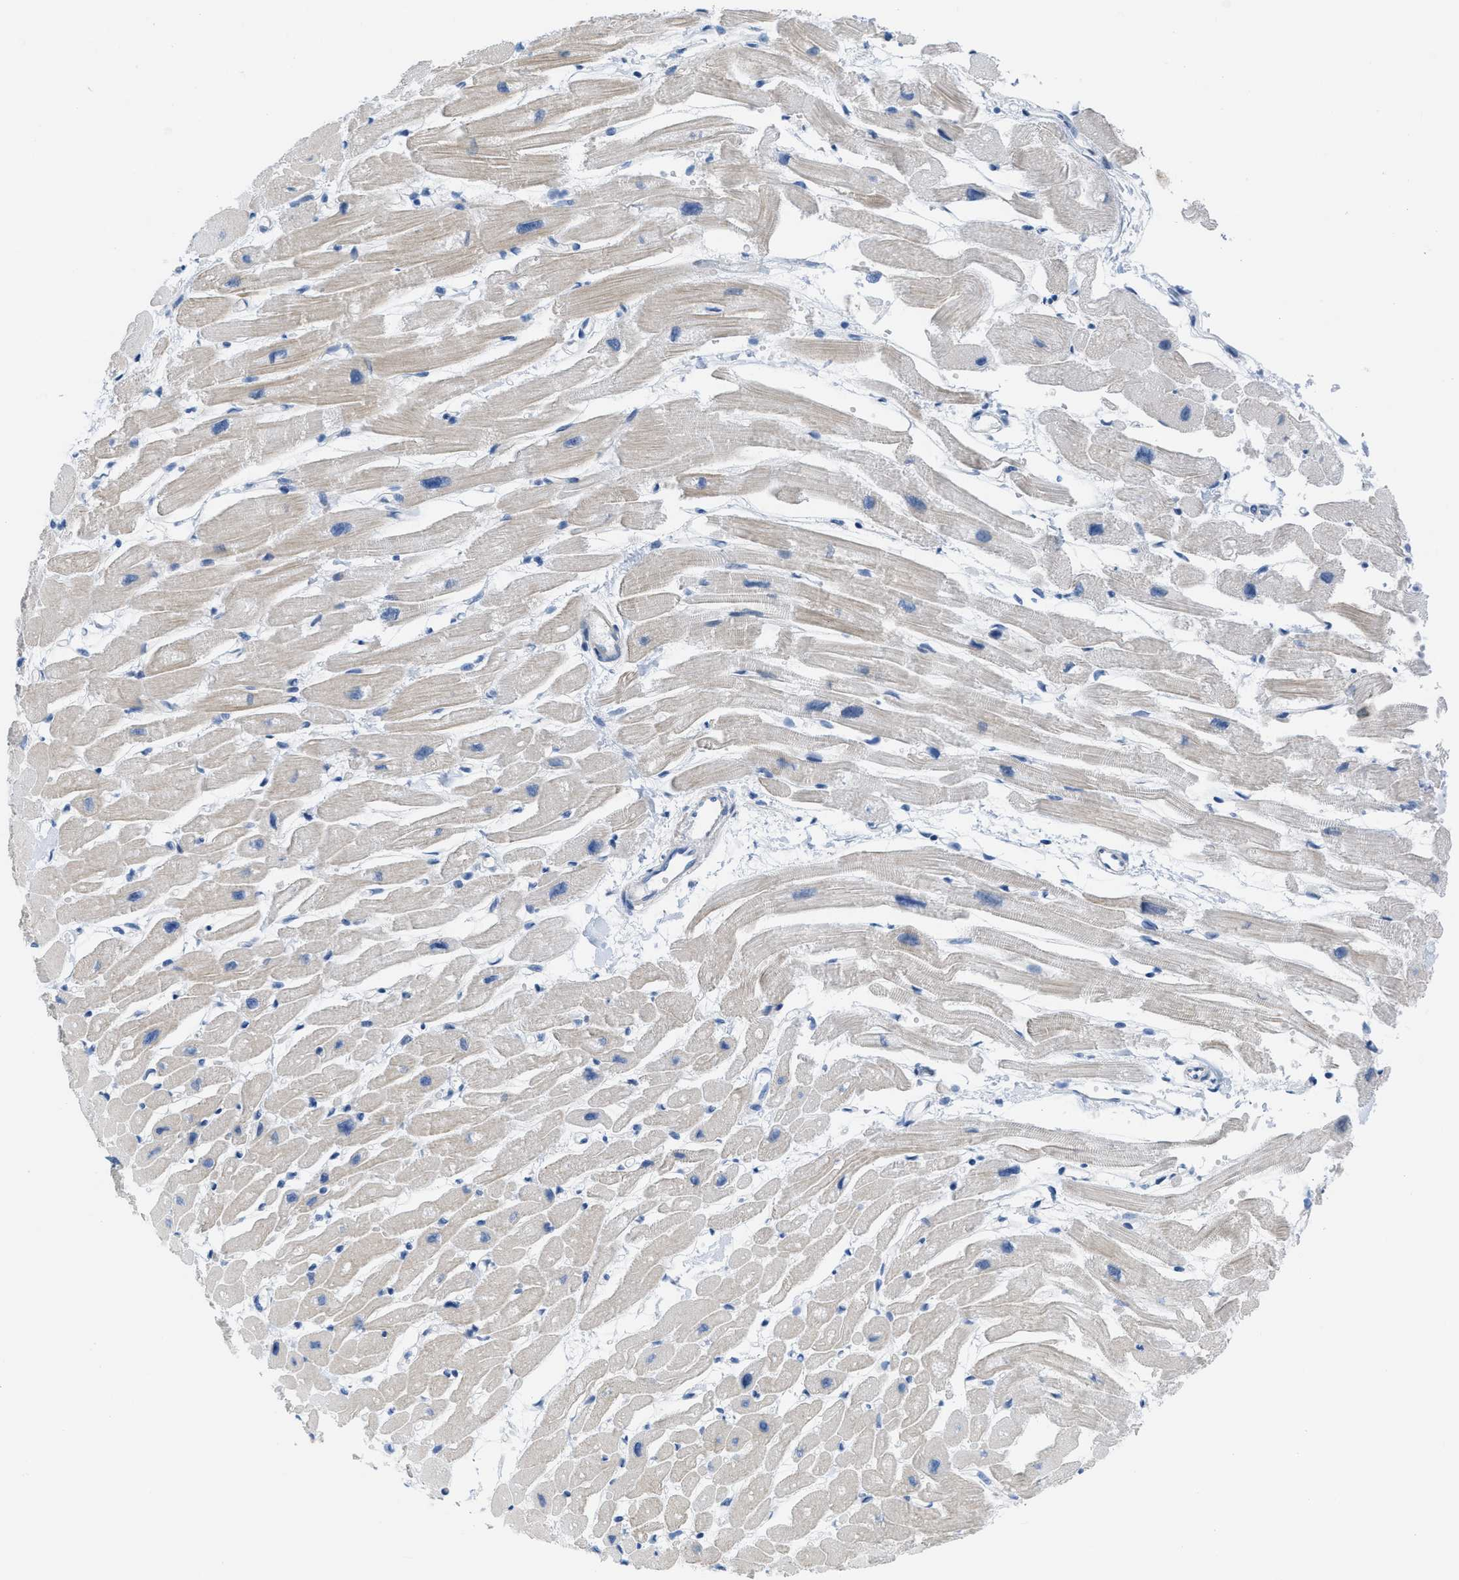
{"staining": {"intensity": "weak", "quantity": "25%-75%", "location": "cytoplasmic/membranous"}, "tissue": "heart muscle", "cell_type": "Cardiomyocytes", "image_type": "normal", "snomed": [{"axis": "morphology", "description": "Normal tissue, NOS"}, {"axis": "topography", "description": "Heart"}], "caption": "Immunohistochemical staining of unremarkable heart muscle displays weak cytoplasmic/membranous protein staining in about 25%-75% of cardiomyocytes.", "gene": "SLC12A1", "patient": {"sex": "female", "age": 54}}